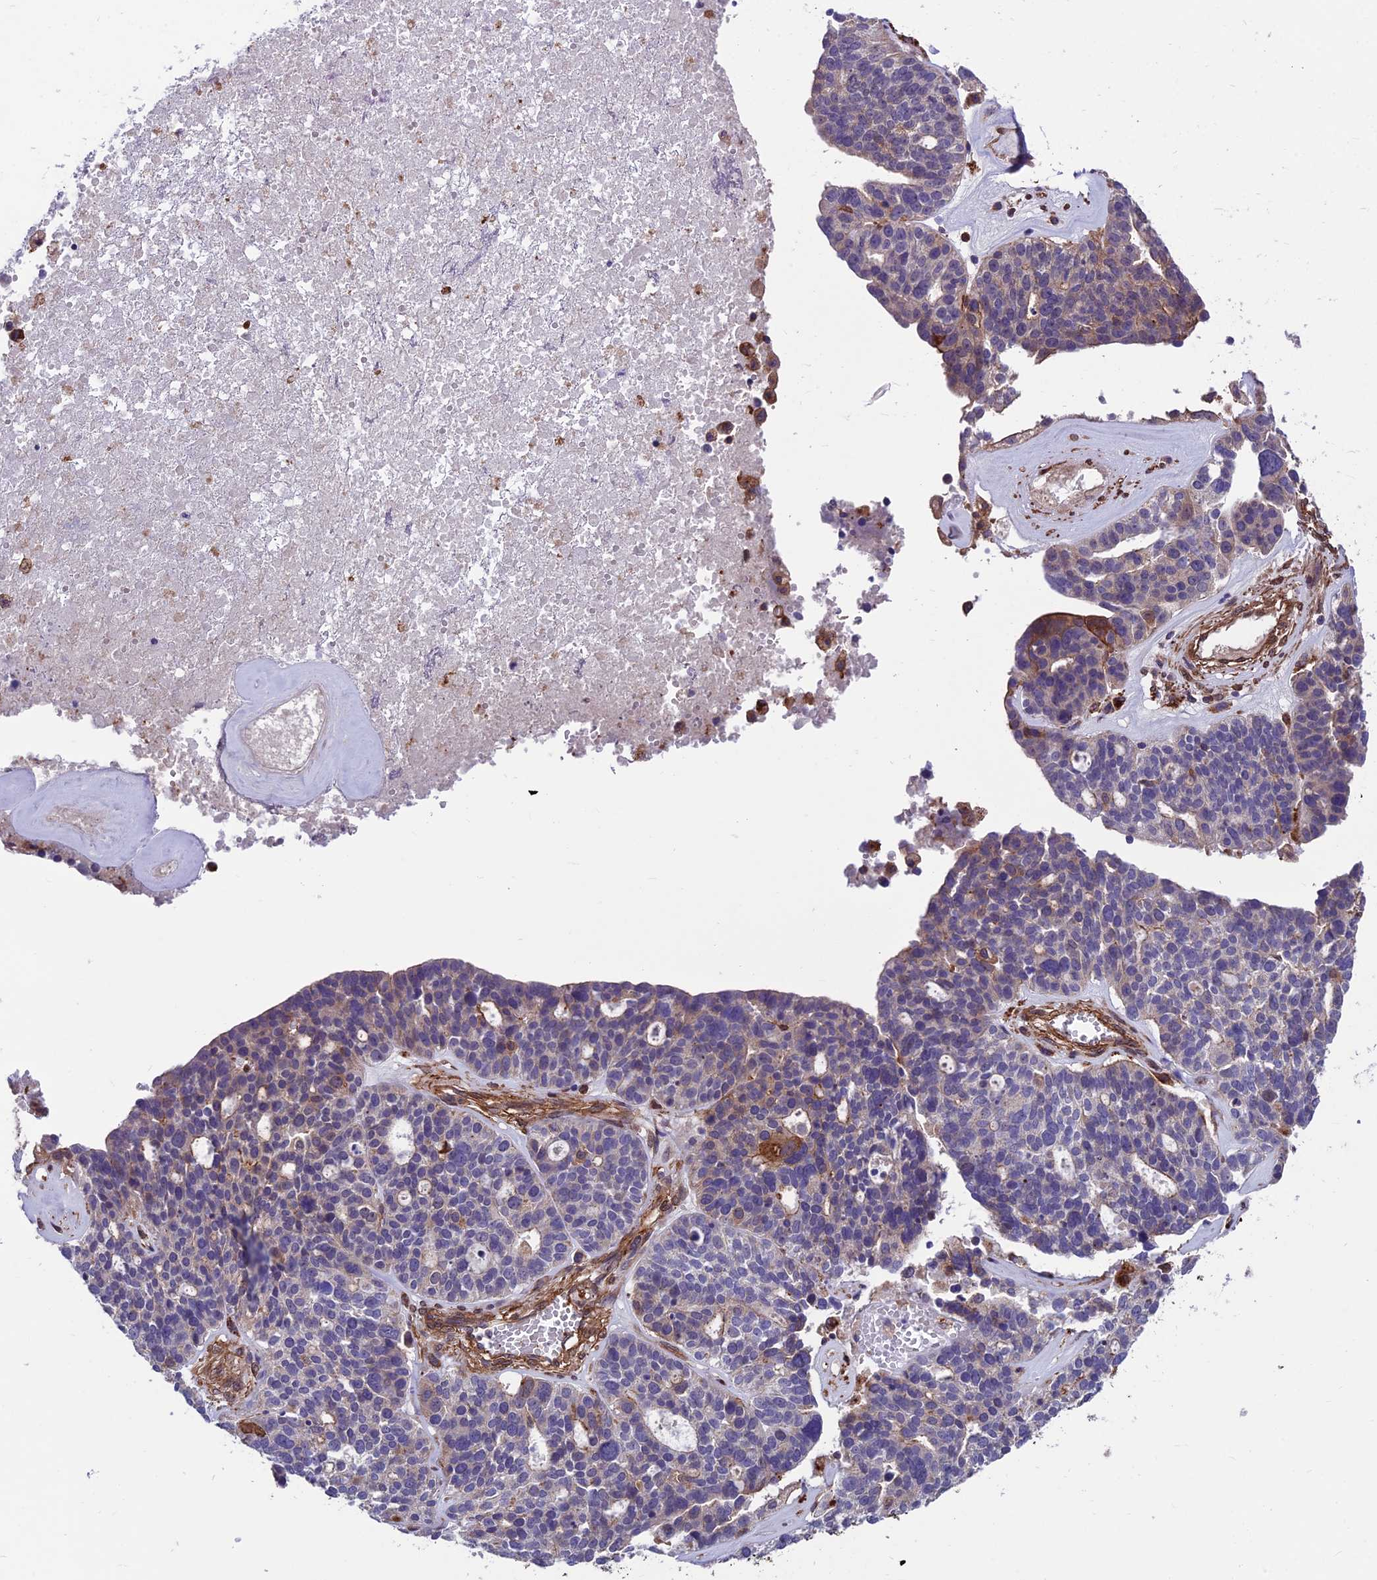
{"staining": {"intensity": "negative", "quantity": "none", "location": "none"}, "tissue": "ovarian cancer", "cell_type": "Tumor cells", "image_type": "cancer", "snomed": [{"axis": "morphology", "description": "Cystadenocarcinoma, serous, NOS"}, {"axis": "topography", "description": "Ovary"}], "caption": "Micrograph shows no protein expression in tumor cells of serous cystadenocarcinoma (ovarian) tissue.", "gene": "RTN4RL1", "patient": {"sex": "female", "age": 59}}